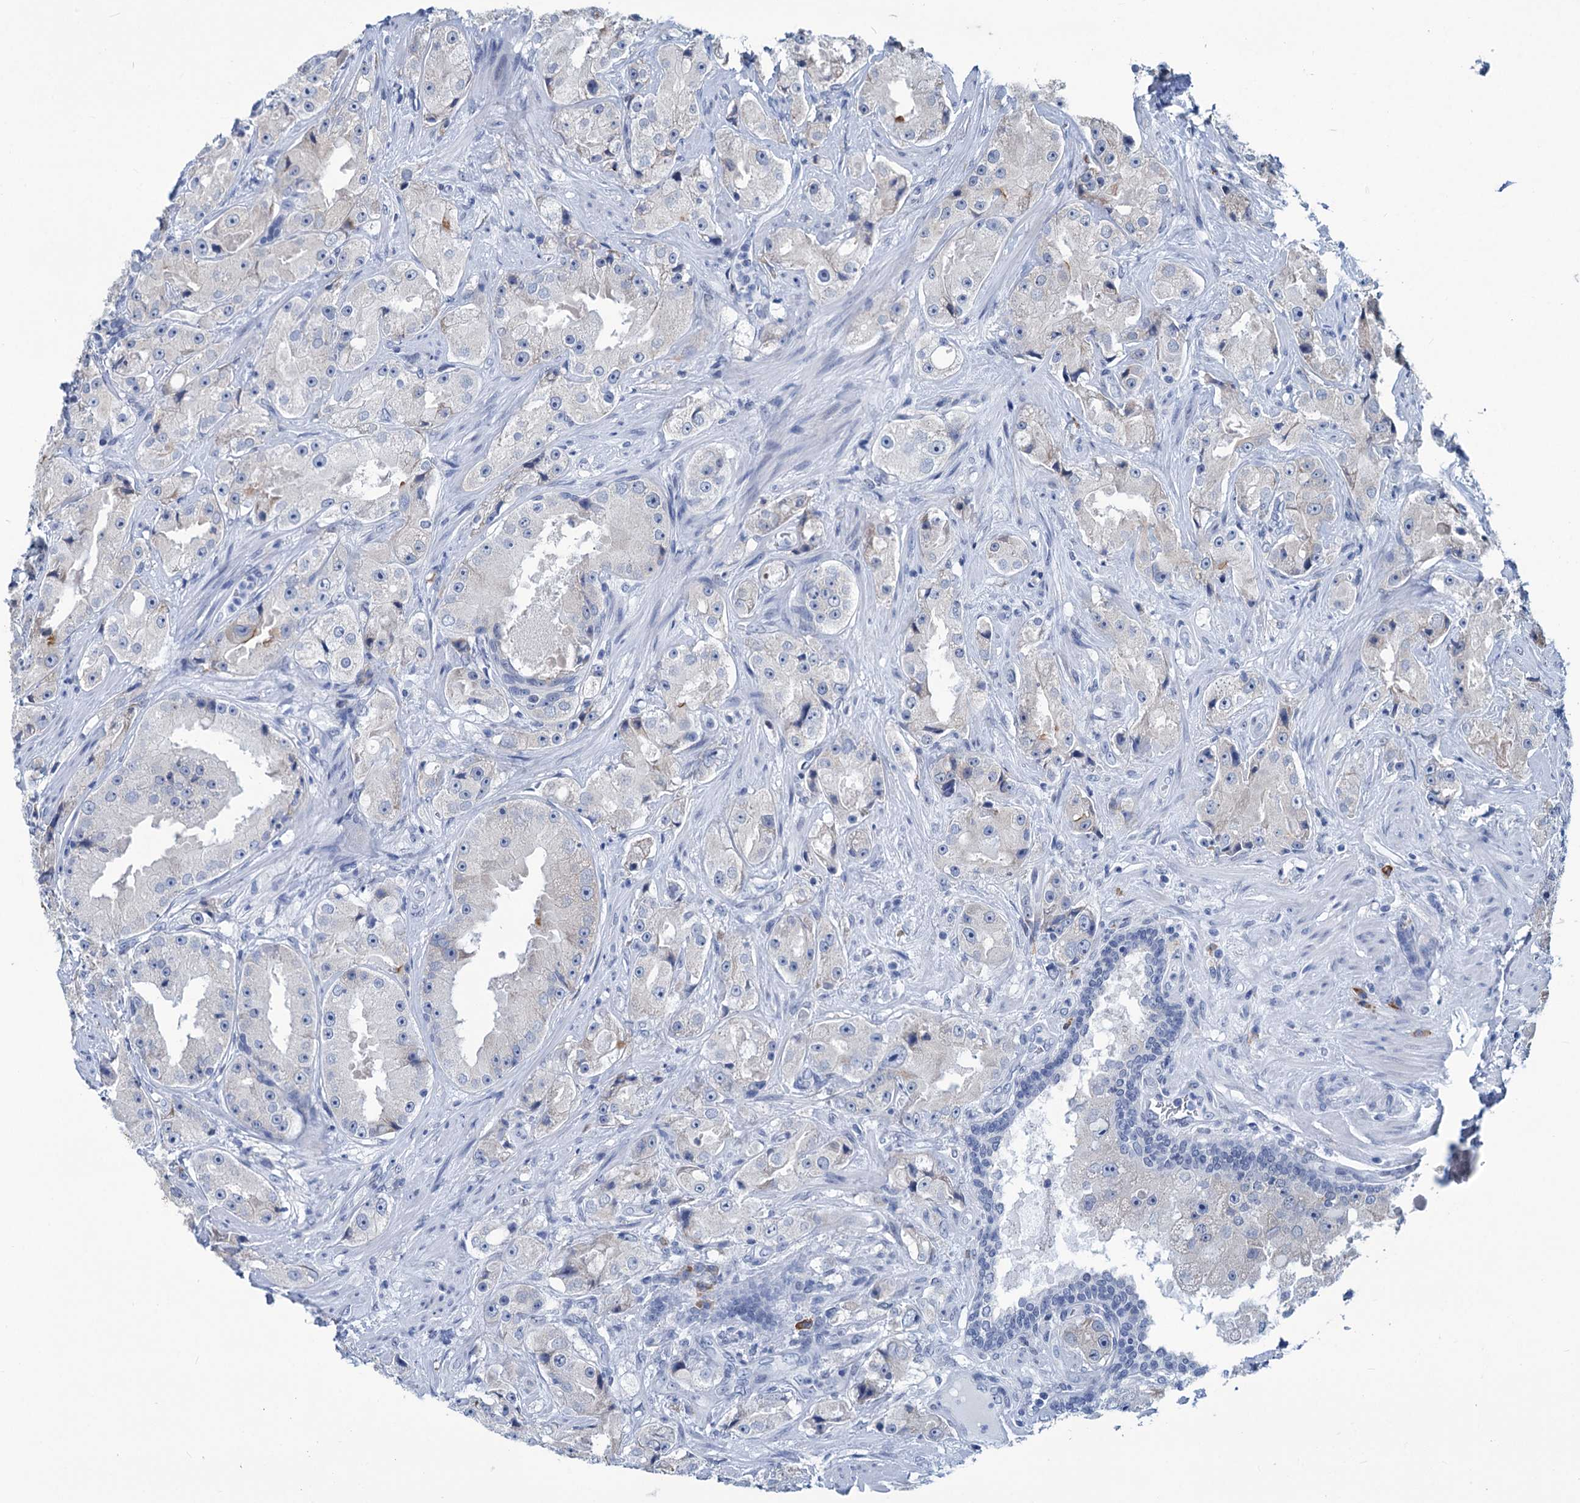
{"staining": {"intensity": "negative", "quantity": "none", "location": "none"}, "tissue": "prostate cancer", "cell_type": "Tumor cells", "image_type": "cancer", "snomed": [{"axis": "morphology", "description": "Adenocarcinoma, High grade"}, {"axis": "topography", "description": "Prostate"}], "caption": "The immunohistochemistry photomicrograph has no significant expression in tumor cells of prostate cancer tissue.", "gene": "NEU3", "patient": {"sex": "male", "age": 73}}